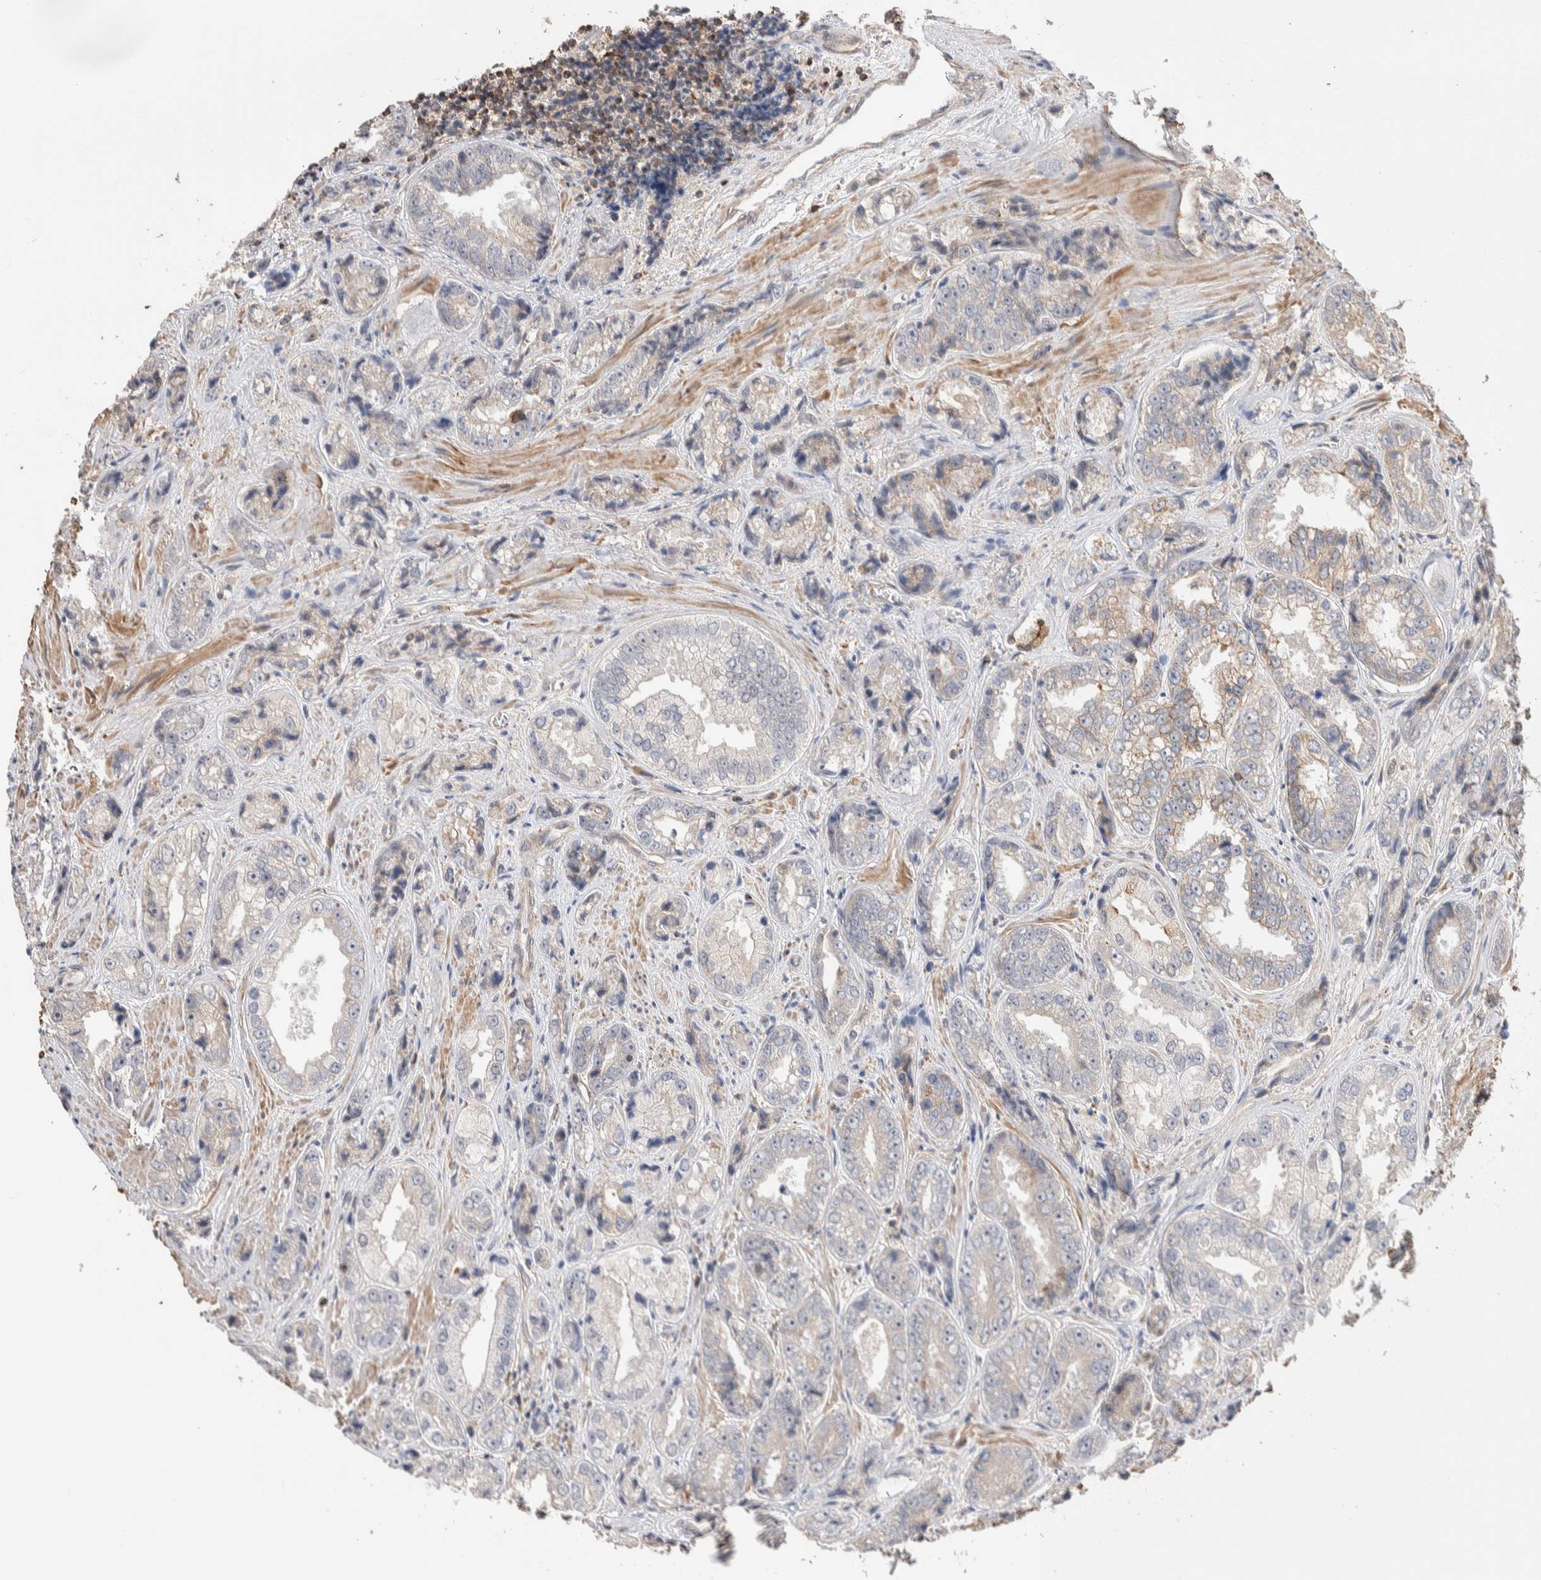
{"staining": {"intensity": "negative", "quantity": "none", "location": "none"}, "tissue": "prostate cancer", "cell_type": "Tumor cells", "image_type": "cancer", "snomed": [{"axis": "morphology", "description": "Adenocarcinoma, High grade"}, {"axis": "topography", "description": "Prostate"}], "caption": "Tumor cells are negative for protein expression in human prostate cancer (high-grade adenocarcinoma). (Immunohistochemistry (ihc), brightfield microscopy, high magnification).", "gene": "ZNF704", "patient": {"sex": "male", "age": 61}}